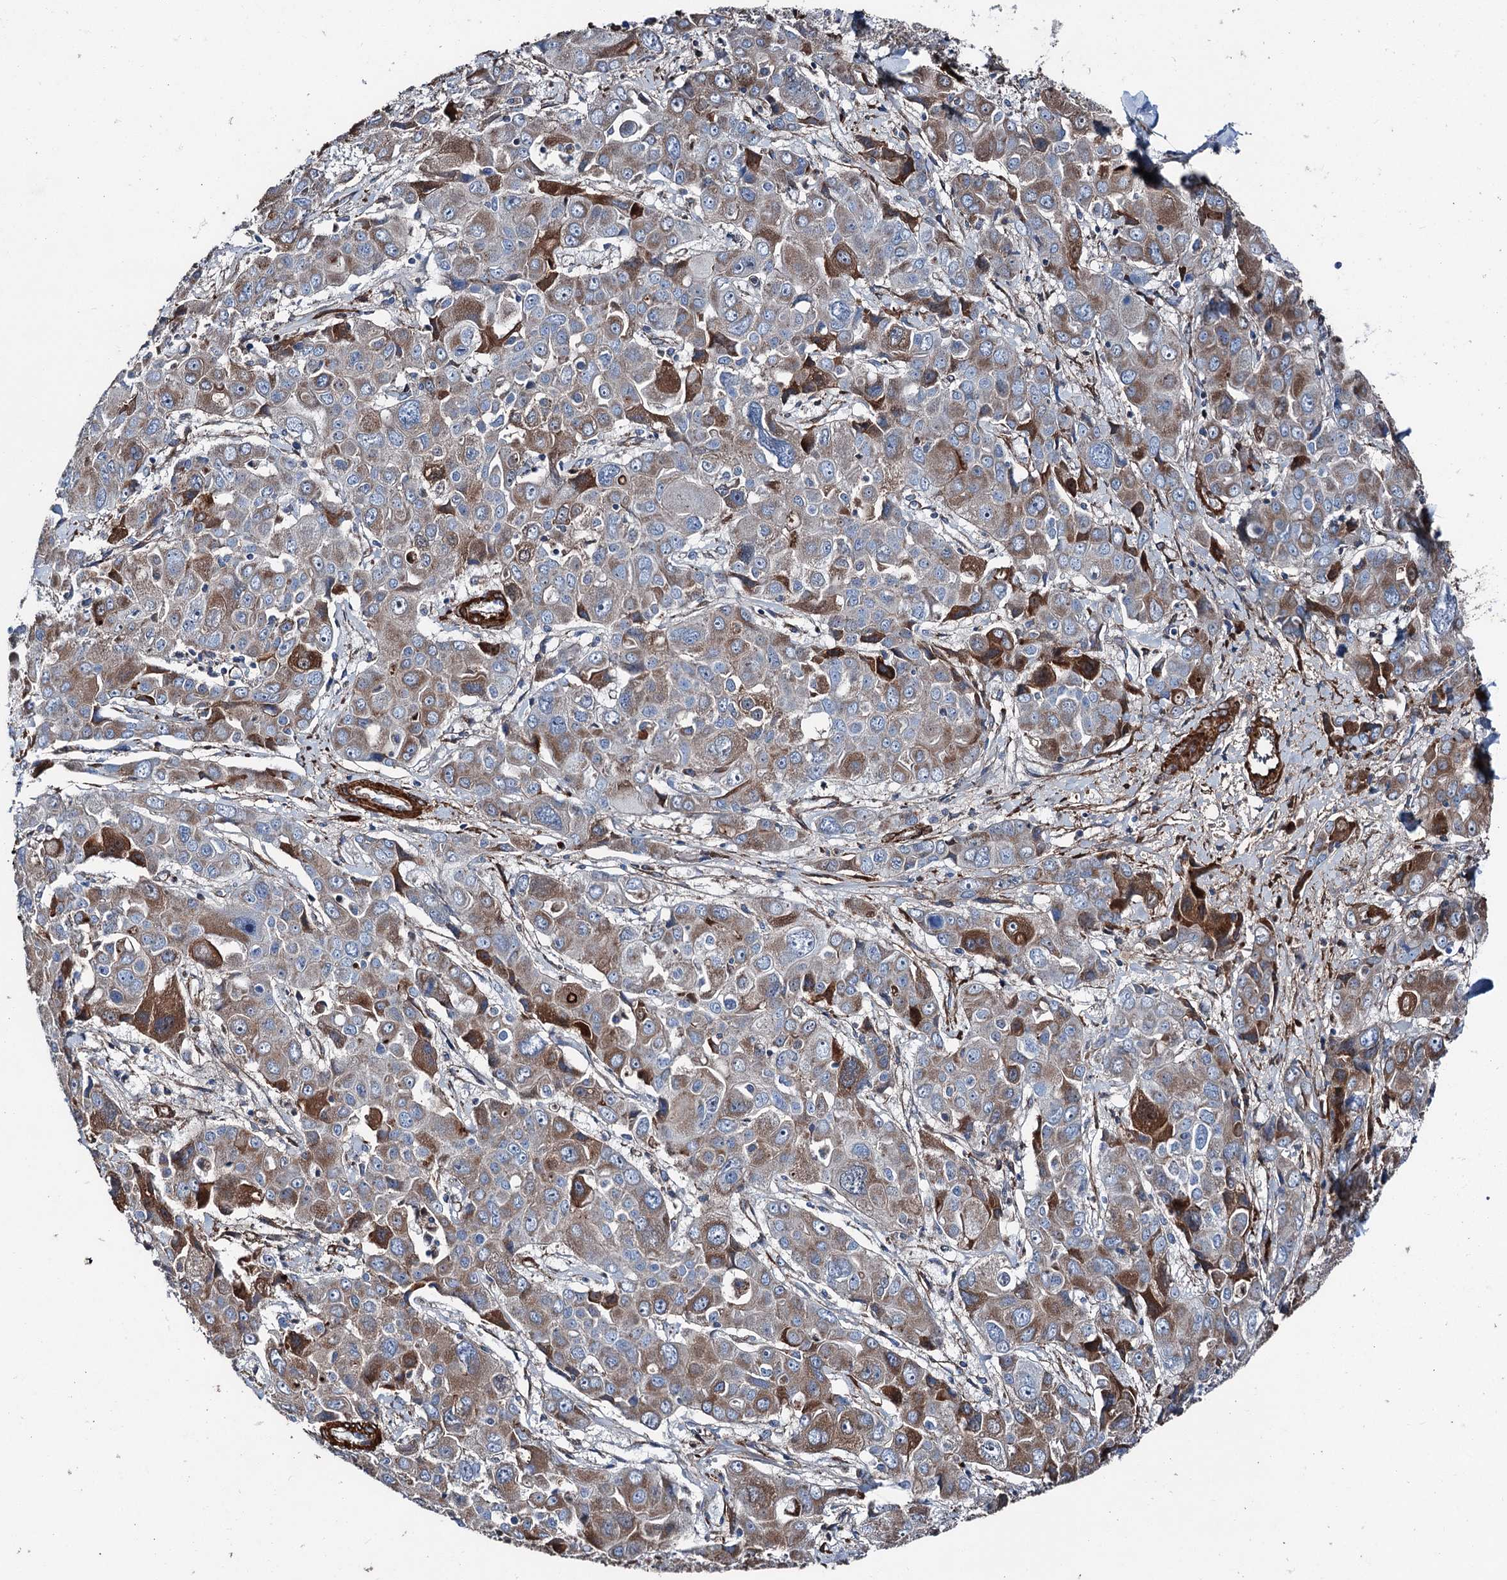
{"staining": {"intensity": "moderate", "quantity": ">75%", "location": "cytoplasmic/membranous"}, "tissue": "liver cancer", "cell_type": "Tumor cells", "image_type": "cancer", "snomed": [{"axis": "morphology", "description": "Cholangiocarcinoma"}, {"axis": "topography", "description": "Liver"}], "caption": "Protein staining of liver cholangiocarcinoma tissue reveals moderate cytoplasmic/membranous expression in approximately >75% of tumor cells. Nuclei are stained in blue.", "gene": "DDIAS", "patient": {"sex": "male", "age": 67}}